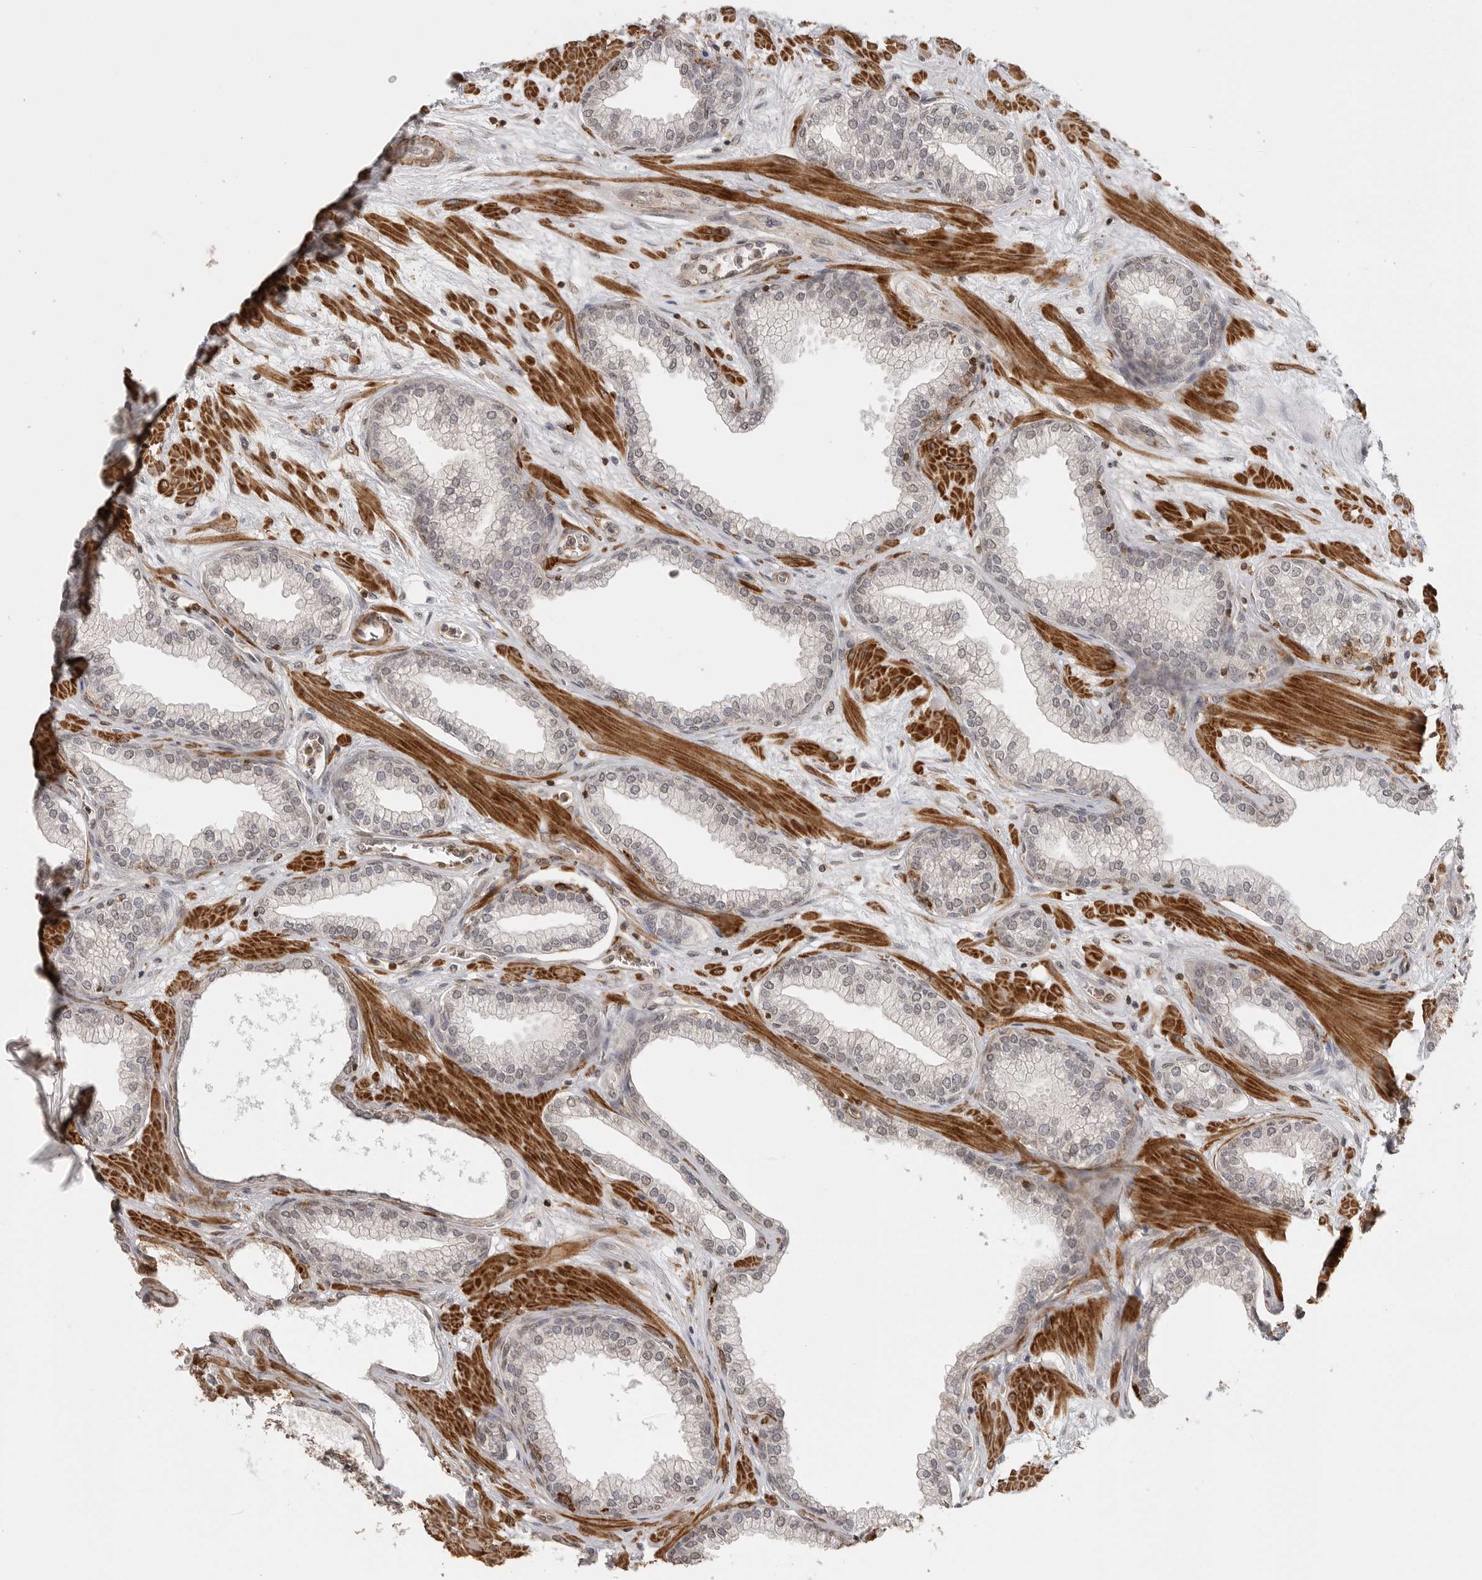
{"staining": {"intensity": "moderate", "quantity": "25%-75%", "location": "cytoplasmic/membranous"}, "tissue": "prostate", "cell_type": "Glandular cells", "image_type": "normal", "snomed": [{"axis": "morphology", "description": "Normal tissue, NOS"}, {"axis": "morphology", "description": "Urothelial carcinoma, Low grade"}, {"axis": "topography", "description": "Urinary bladder"}, {"axis": "topography", "description": "Prostate"}], "caption": "Protein staining of benign prostate shows moderate cytoplasmic/membranous expression in about 25%-75% of glandular cells. (IHC, brightfield microscopy, high magnification).", "gene": "GPC2", "patient": {"sex": "male", "age": 60}}